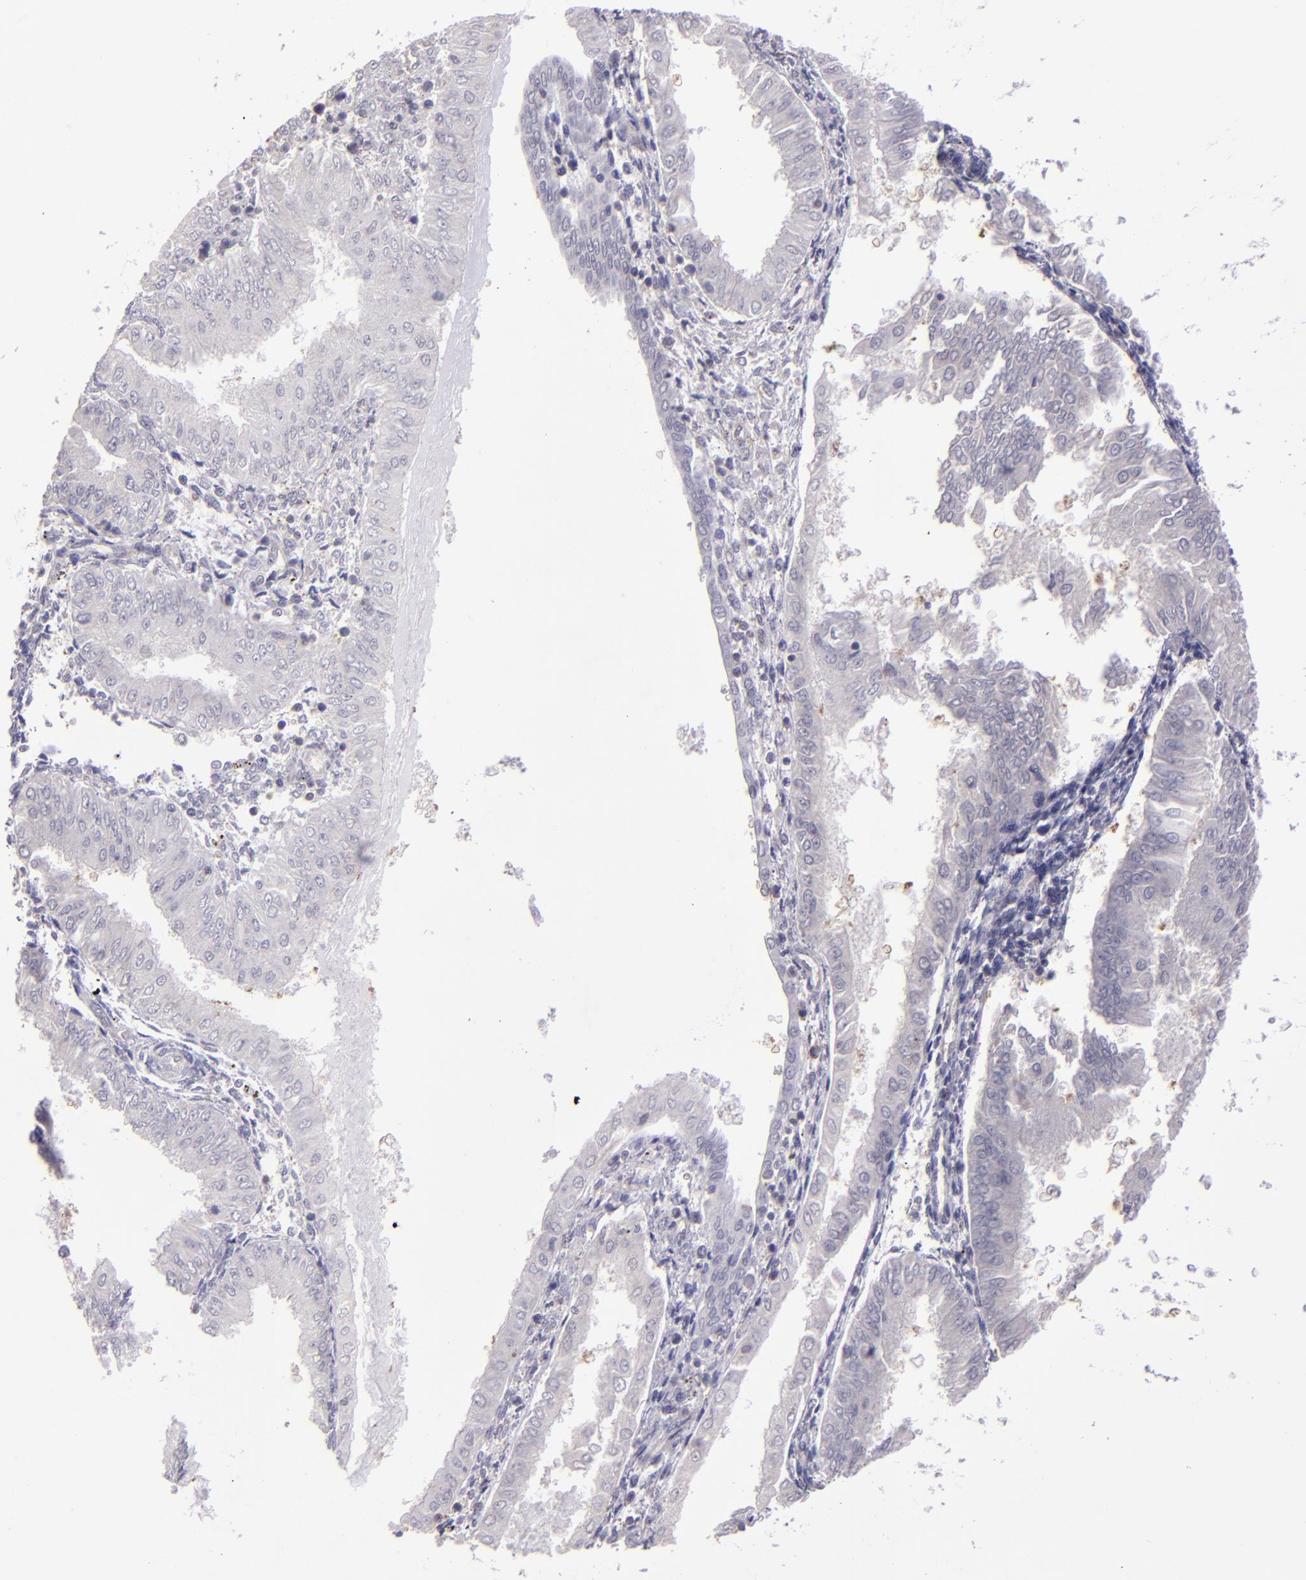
{"staining": {"intensity": "negative", "quantity": "none", "location": "none"}, "tissue": "endometrial cancer", "cell_type": "Tumor cells", "image_type": "cancer", "snomed": [{"axis": "morphology", "description": "Adenocarcinoma, NOS"}, {"axis": "topography", "description": "Endometrium"}], "caption": "Endometrial adenocarcinoma was stained to show a protein in brown. There is no significant expression in tumor cells.", "gene": "CEBPE", "patient": {"sex": "female", "age": 53}}